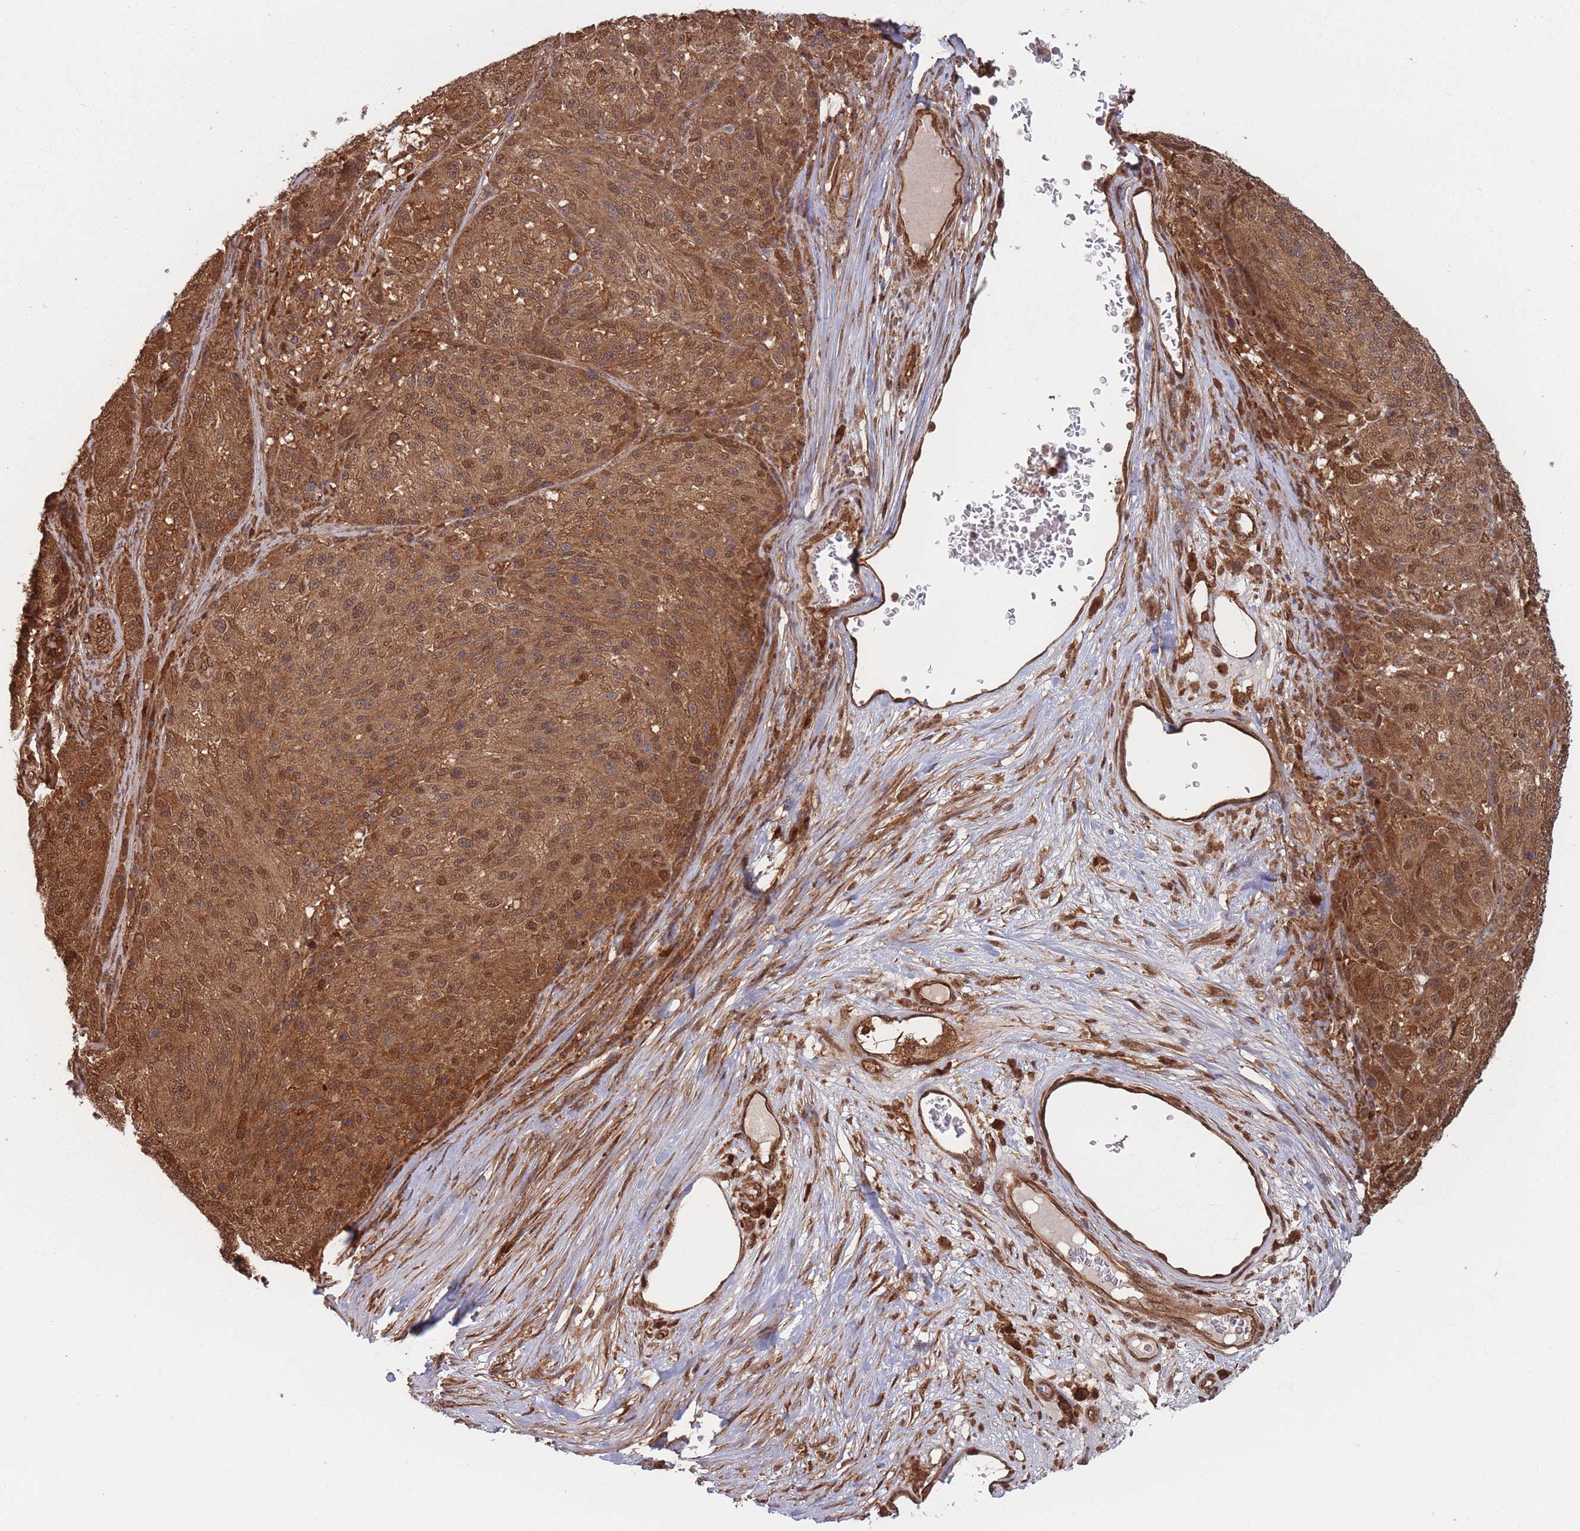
{"staining": {"intensity": "moderate", "quantity": ">75%", "location": "cytoplasmic/membranous,nuclear"}, "tissue": "melanoma", "cell_type": "Tumor cells", "image_type": "cancer", "snomed": [{"axis": "morphology", "description": "Malignant melanoma, NOS"}, {"axis": "topography", "description": "Skin"}], "caption": "There is medium levels of moderate cytoplasmic/membranous and nuclear staining in tumor cells of melanoma, as demonstrated by immunohistochemical staining (brown color).", "gene": "PODXL2", "patient": {"sex": "male", "age": 53}}